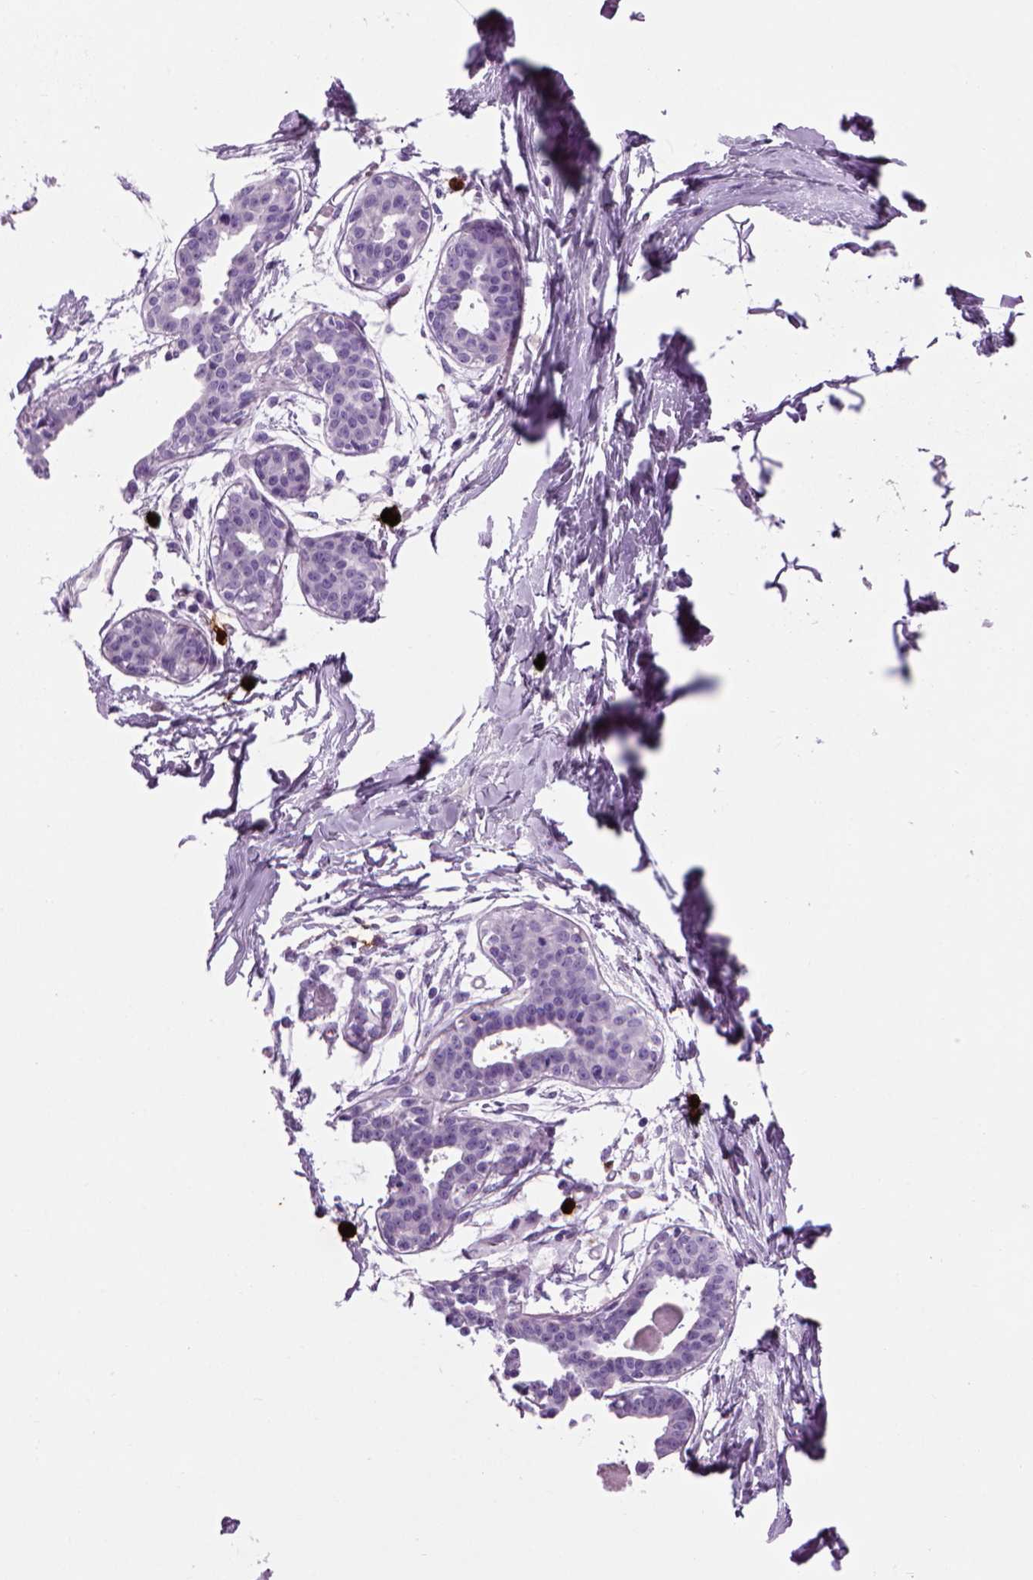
{"staining": {"intensity": "negative", "quantity": "none", "location": "none"}, "tissue": "breast", "cell_type": "Adipocytes", "image_type": "normal", "snomed": [{"axis": "morphology", "description": "Normal tissue, NOS"}, {"axis": "topography", "description": "Breast"}], "caption": "Micrograph shows no protein expression in adipocytes of normal breast. (Brightfield microscopy of DAB IHC at high magnification).", "gene": "MZB1", "patient": {"sex": "female", "age": 45}}